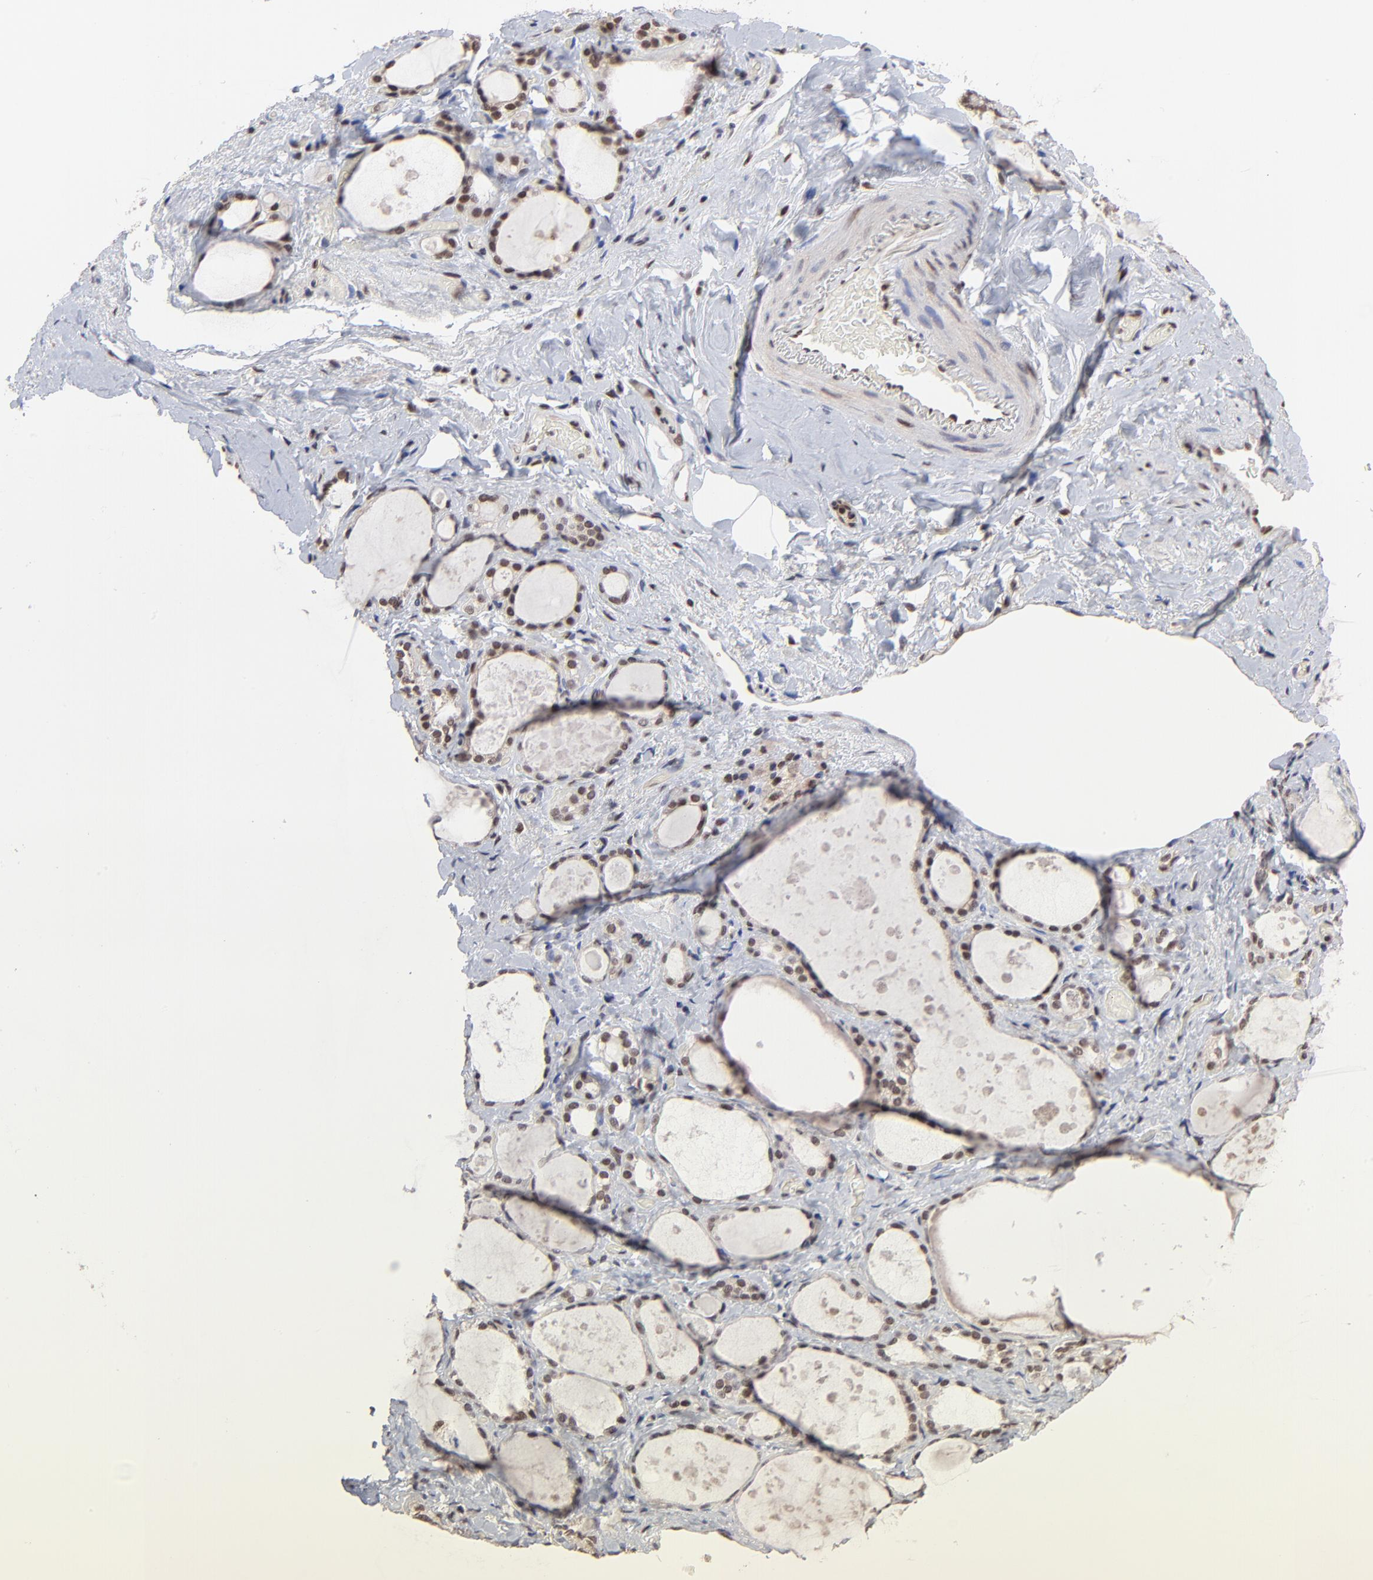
{"staining": {"intensity": "moderate", "quantity": ">75%", "location": "nuclear"}, "tissue": "thyroid gland", "cell_type": "Glandular cells", "image_type": "normal", "snomed": [{"axis": "morphology", "description": "Normal tissue, NOS"}, {"axis": "topography", "description": "Thyroid gland"}], "caption": "Immunohistochemistry (IHC) photomicrograph of unremarkable thyroid gland: thyroid gland stained using IHC demonstrates medium levels of moderate protein expression localized specifically in the nuclear of glandular cells, appearing as a nuclear brown color.", "gene": "DSN1", "patient": {"sex": "female", "age": 75}}